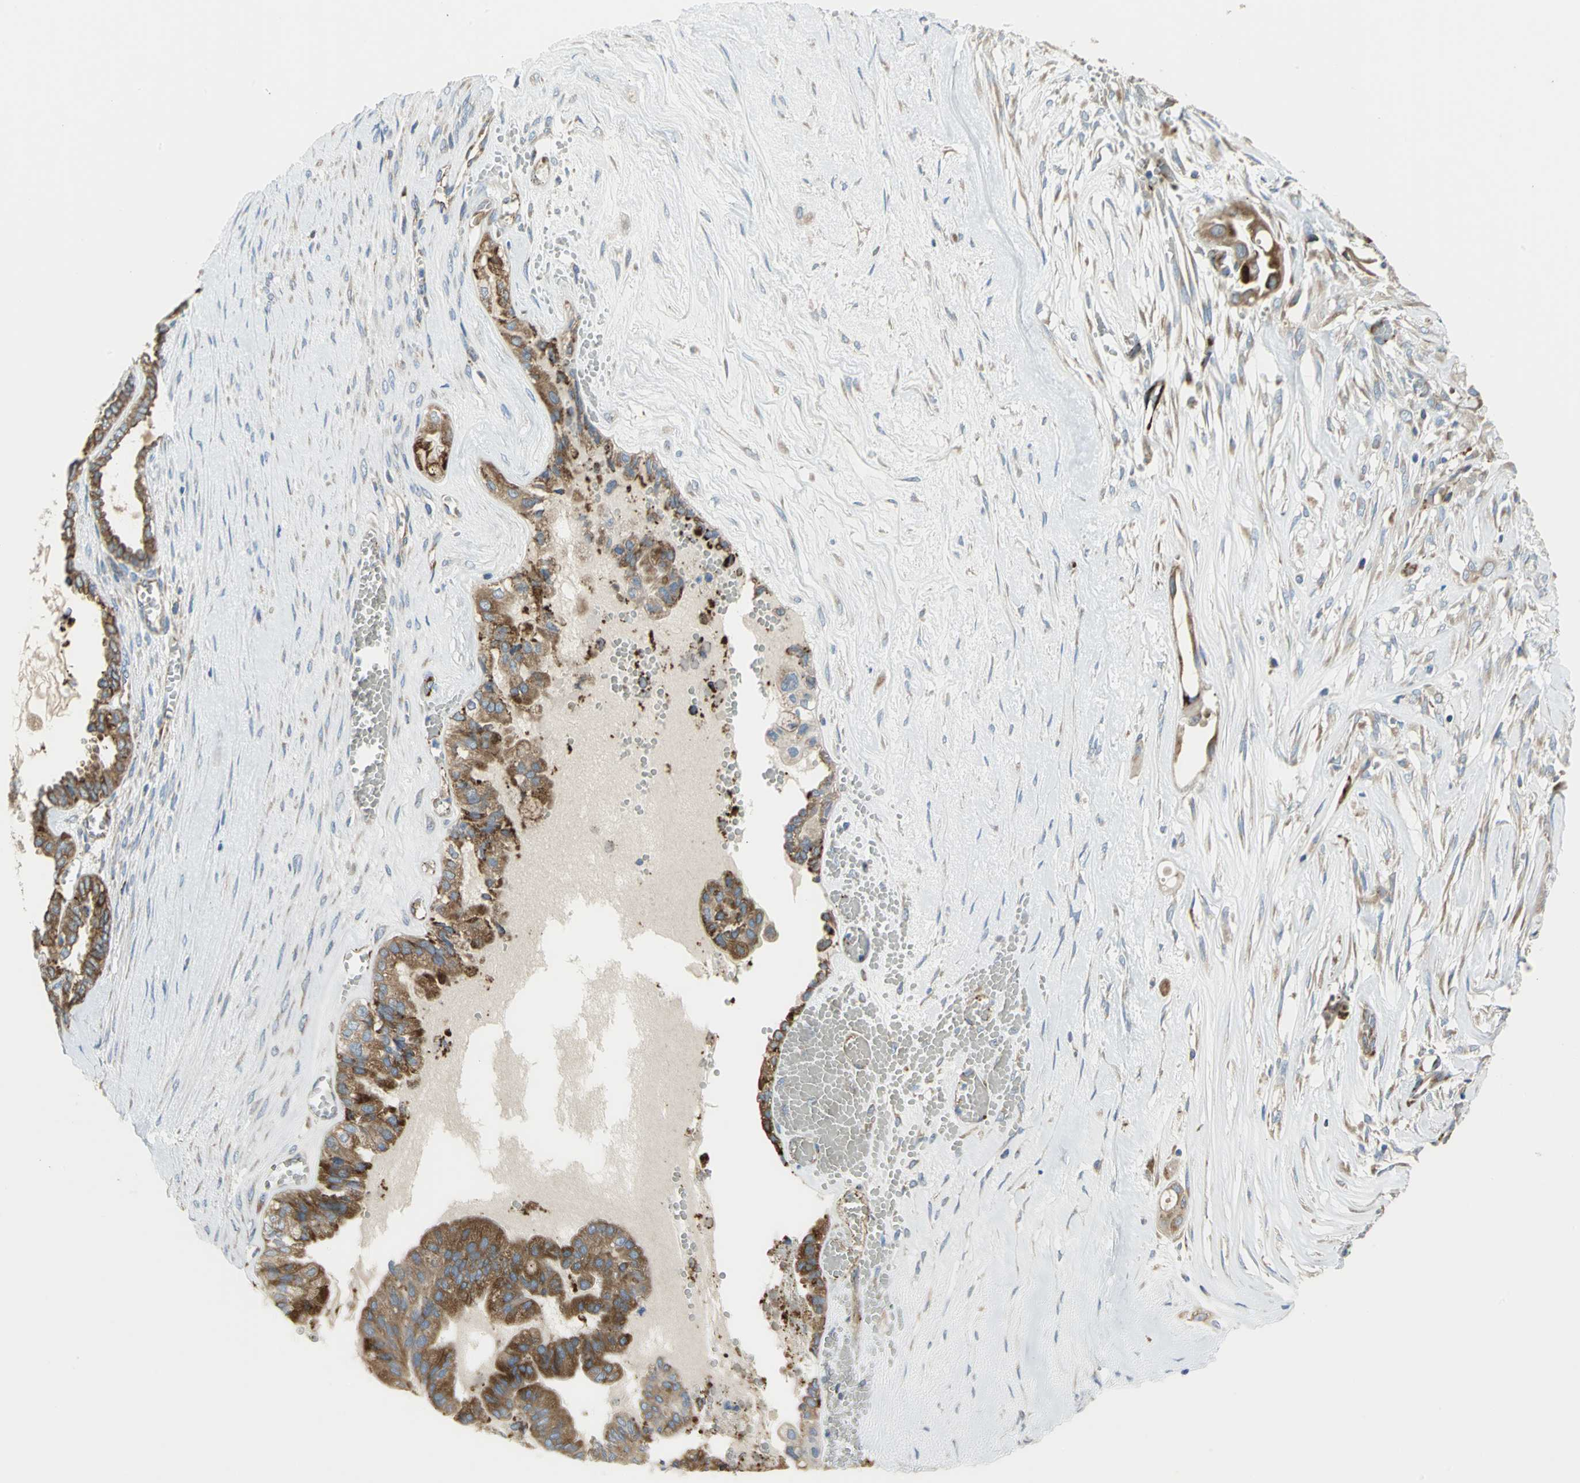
{"staining": {"intensity": "strong", "quantity": ">75%", "location": "cytoplasmic/membranous"}, "tissue": "ovarian cancer", "cell_type": "Tumor cells", "image_type": "cancer", "snomed": [{"axis": "morphology", "description": "Carcinoma, NOS"}, {"axis": "morphology", "description": "Carcinoma, endometroid"}, {"axis": "topography", "description": "Ovary"}], "caption": "A photomicrograph of ovarian endometroid carcinoma stained for a protein exhibits strong cytoplasmic/membranous brown staining in tumor cells. (DAB (3,3'-diaminobenzidine) IHC, brown staining for protein, blue staining for nuclei).", "gene": "TULP4", "patient": {"sex": "female", "age": 50}}